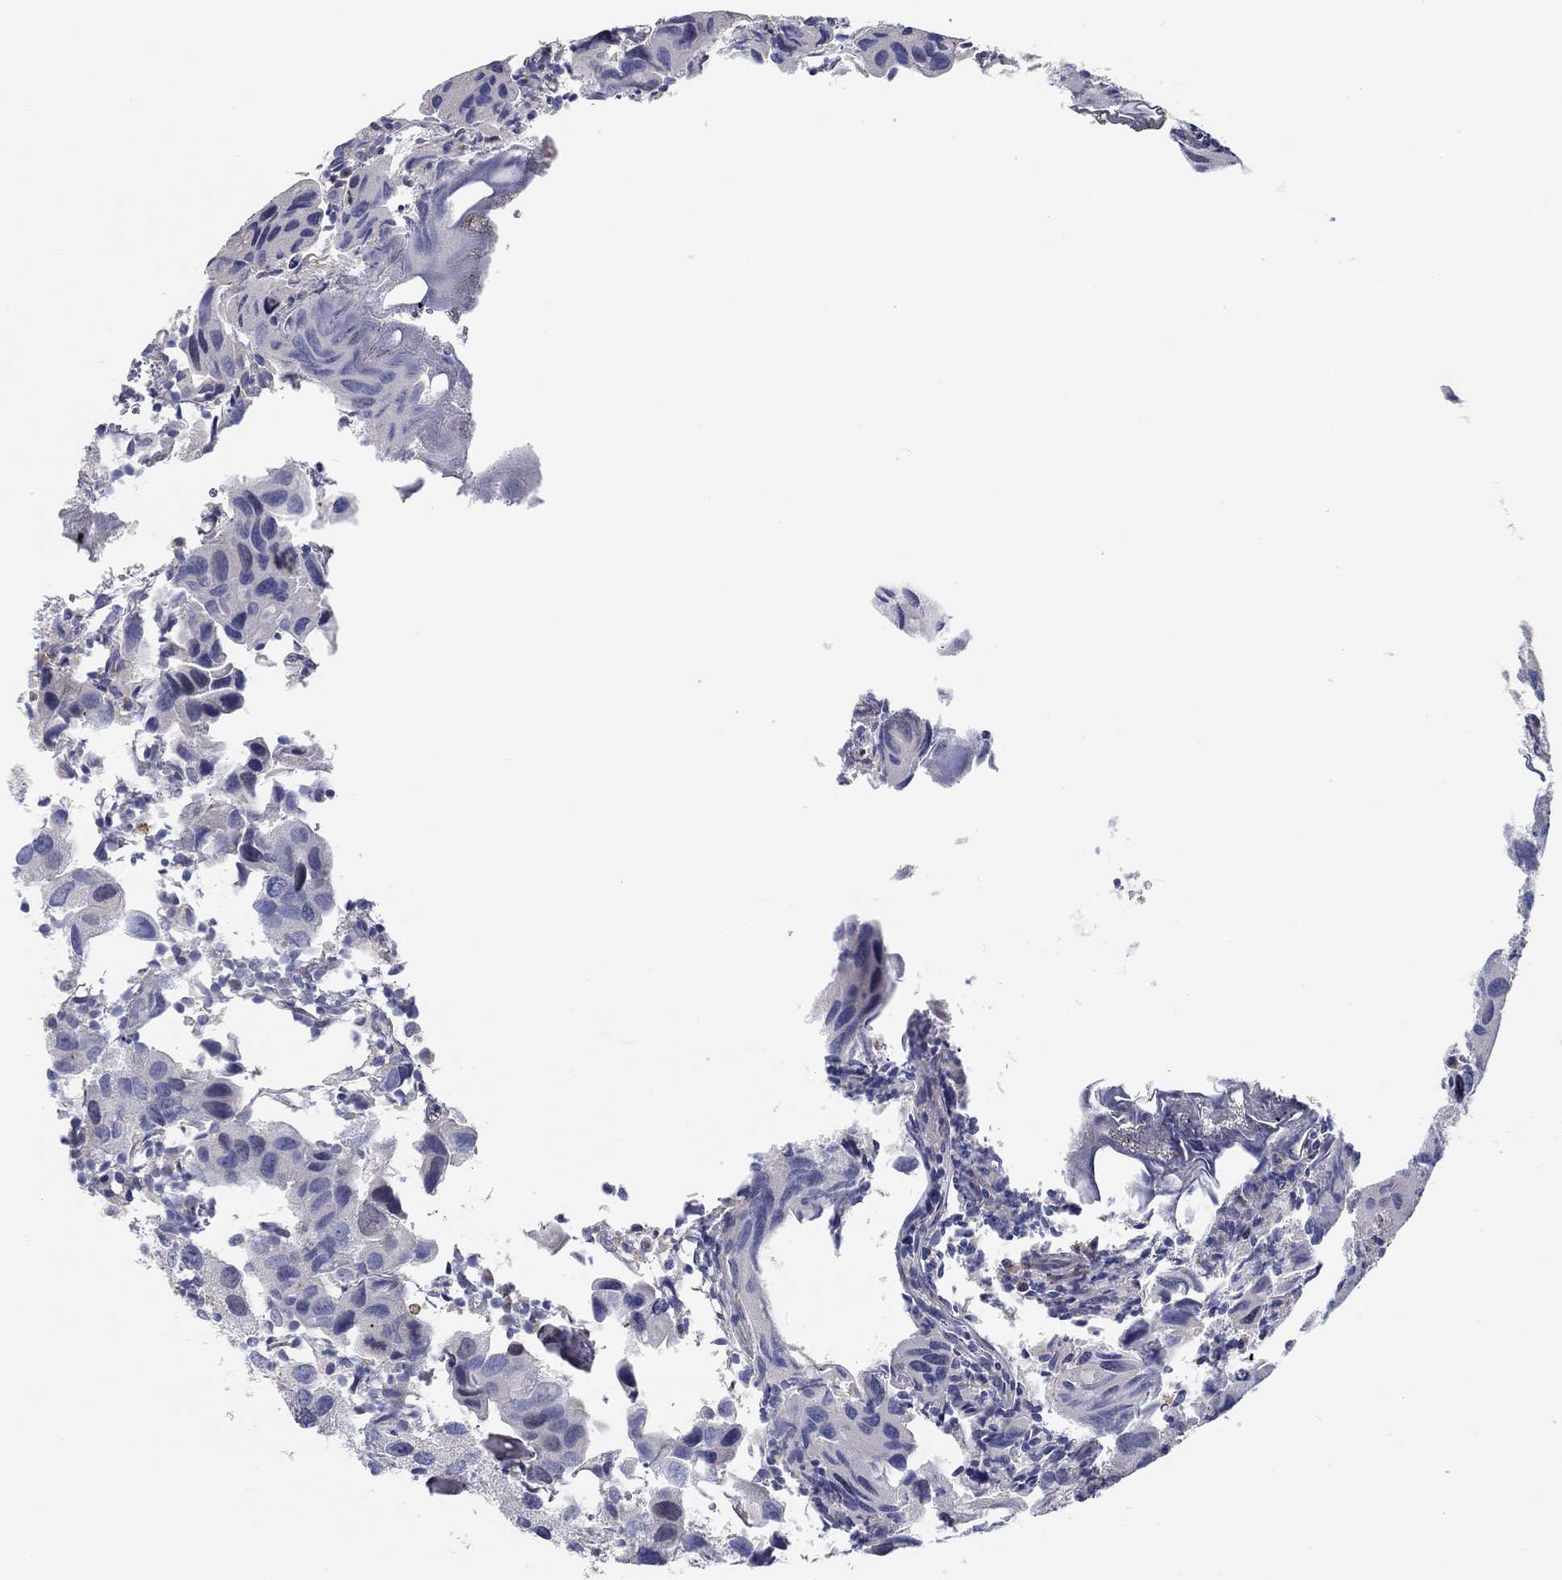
{"staining": {"intensity": "negative", "quantity": "none", "location": "none"}, "tissue": "urothelial cancer", "cell_type": "Tumor cells", "image_type": "cancer", "snomed": [{"axis": "morphology", "description": "Urothelial carcinoma, High grade"}, {"axis": "topography", "description": "Urinary bladder"}], "caption": "DAB (3,3'-diaminobenzidine) immunohistochemical staining of human urothelial carcinoma (high-grade) shows no significant staining in tumor cells.", "gene": "PRC1", "patient": {"sex": "male", "age": 79}}